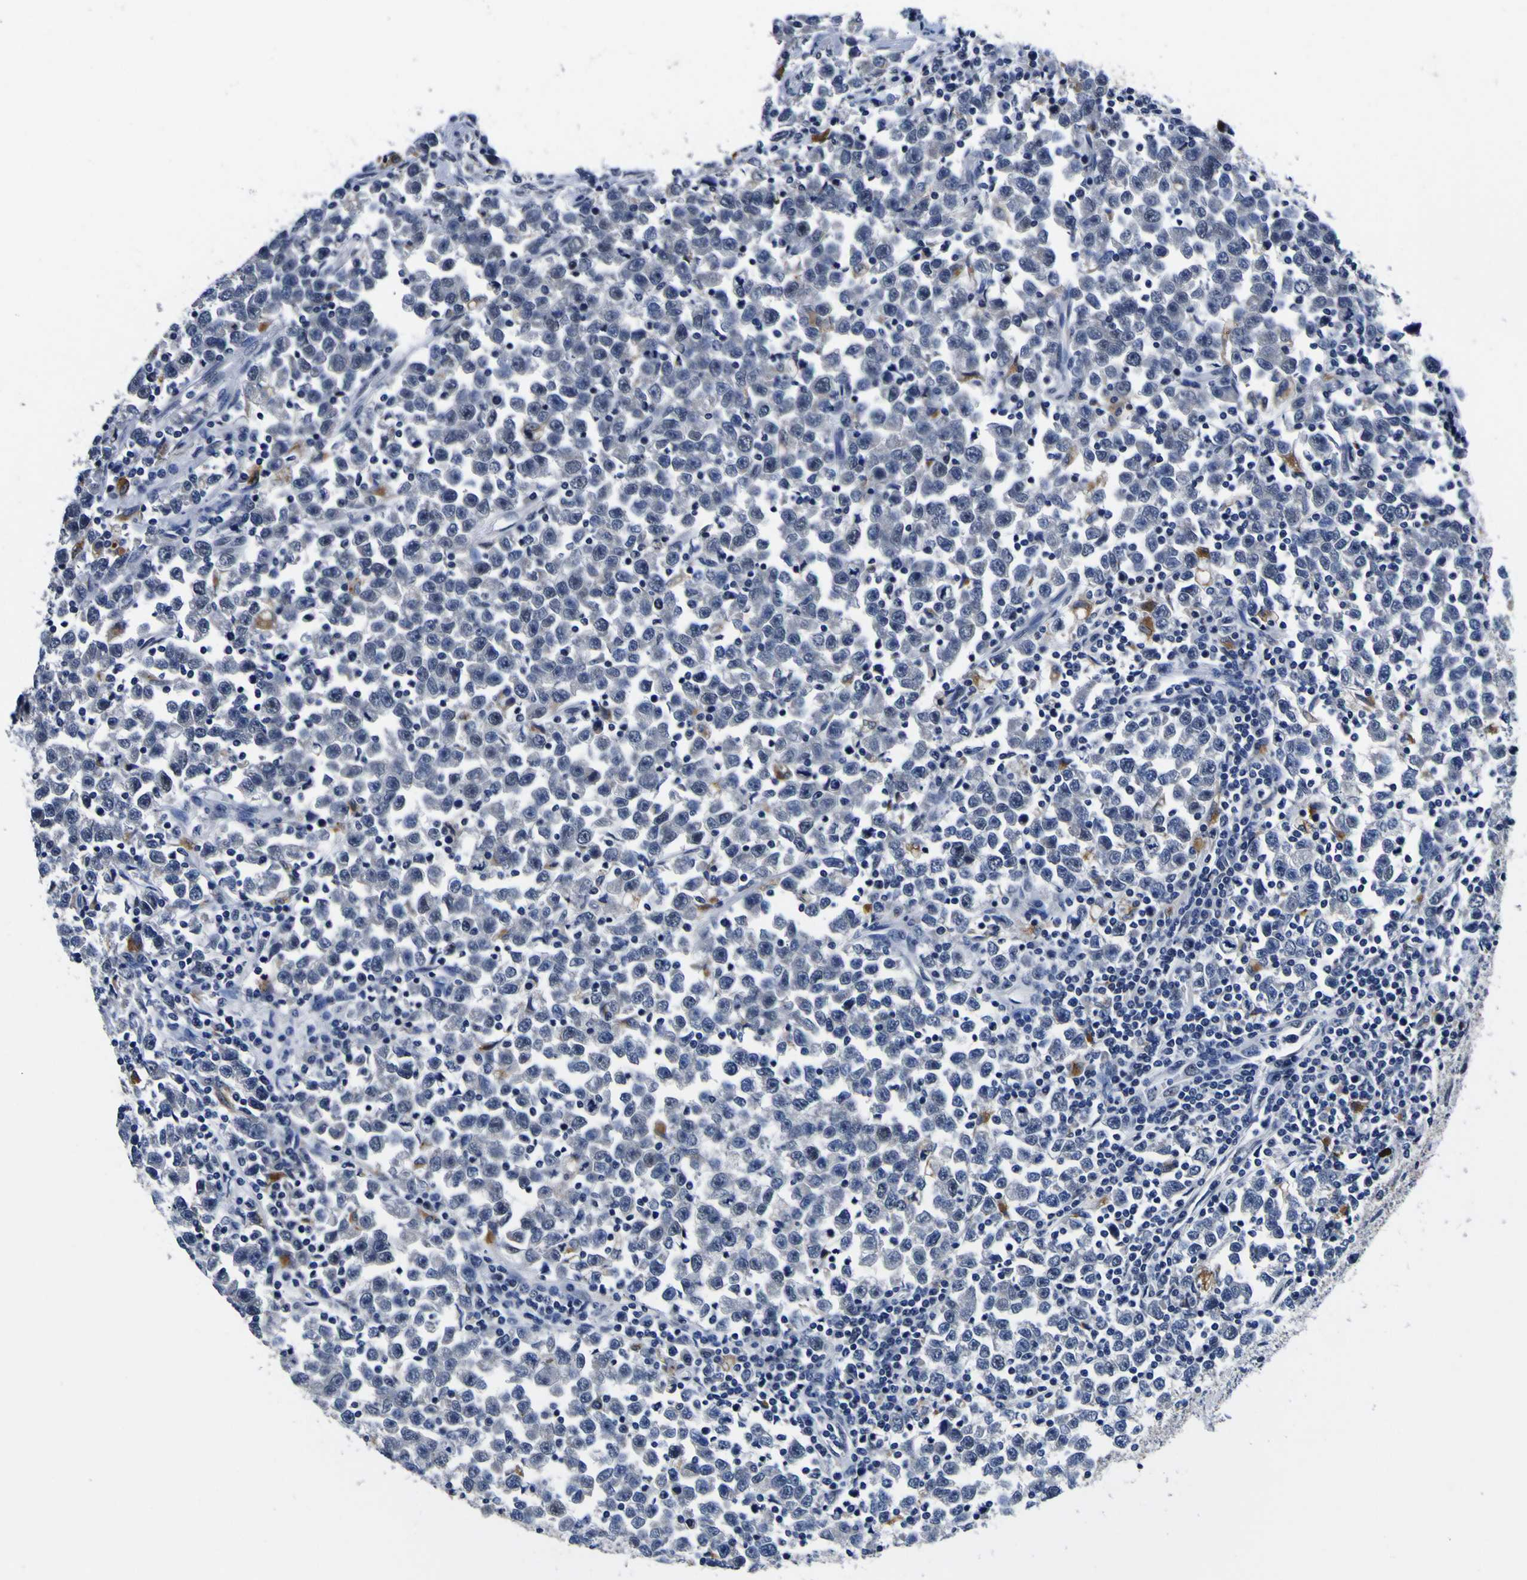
{"staining": {"intensity": "negative", "quantity": "none", "location": "none"}, "tissue": "testis cancer", "cell_type": "Tumor cells", "image_type": "cancer", "snomed": [{"axis": "morphology", "description": "Seminoma, NOS"}, {"axis": "topography", "description": "Testis"}], "caption": "This is an immunohistochemistry (IHC) photomicrograph of human testis seminoma. There is no expression in tumor cells.", "gene": "IGFLR1", "patient": {"sex": "male", "age": 43}}